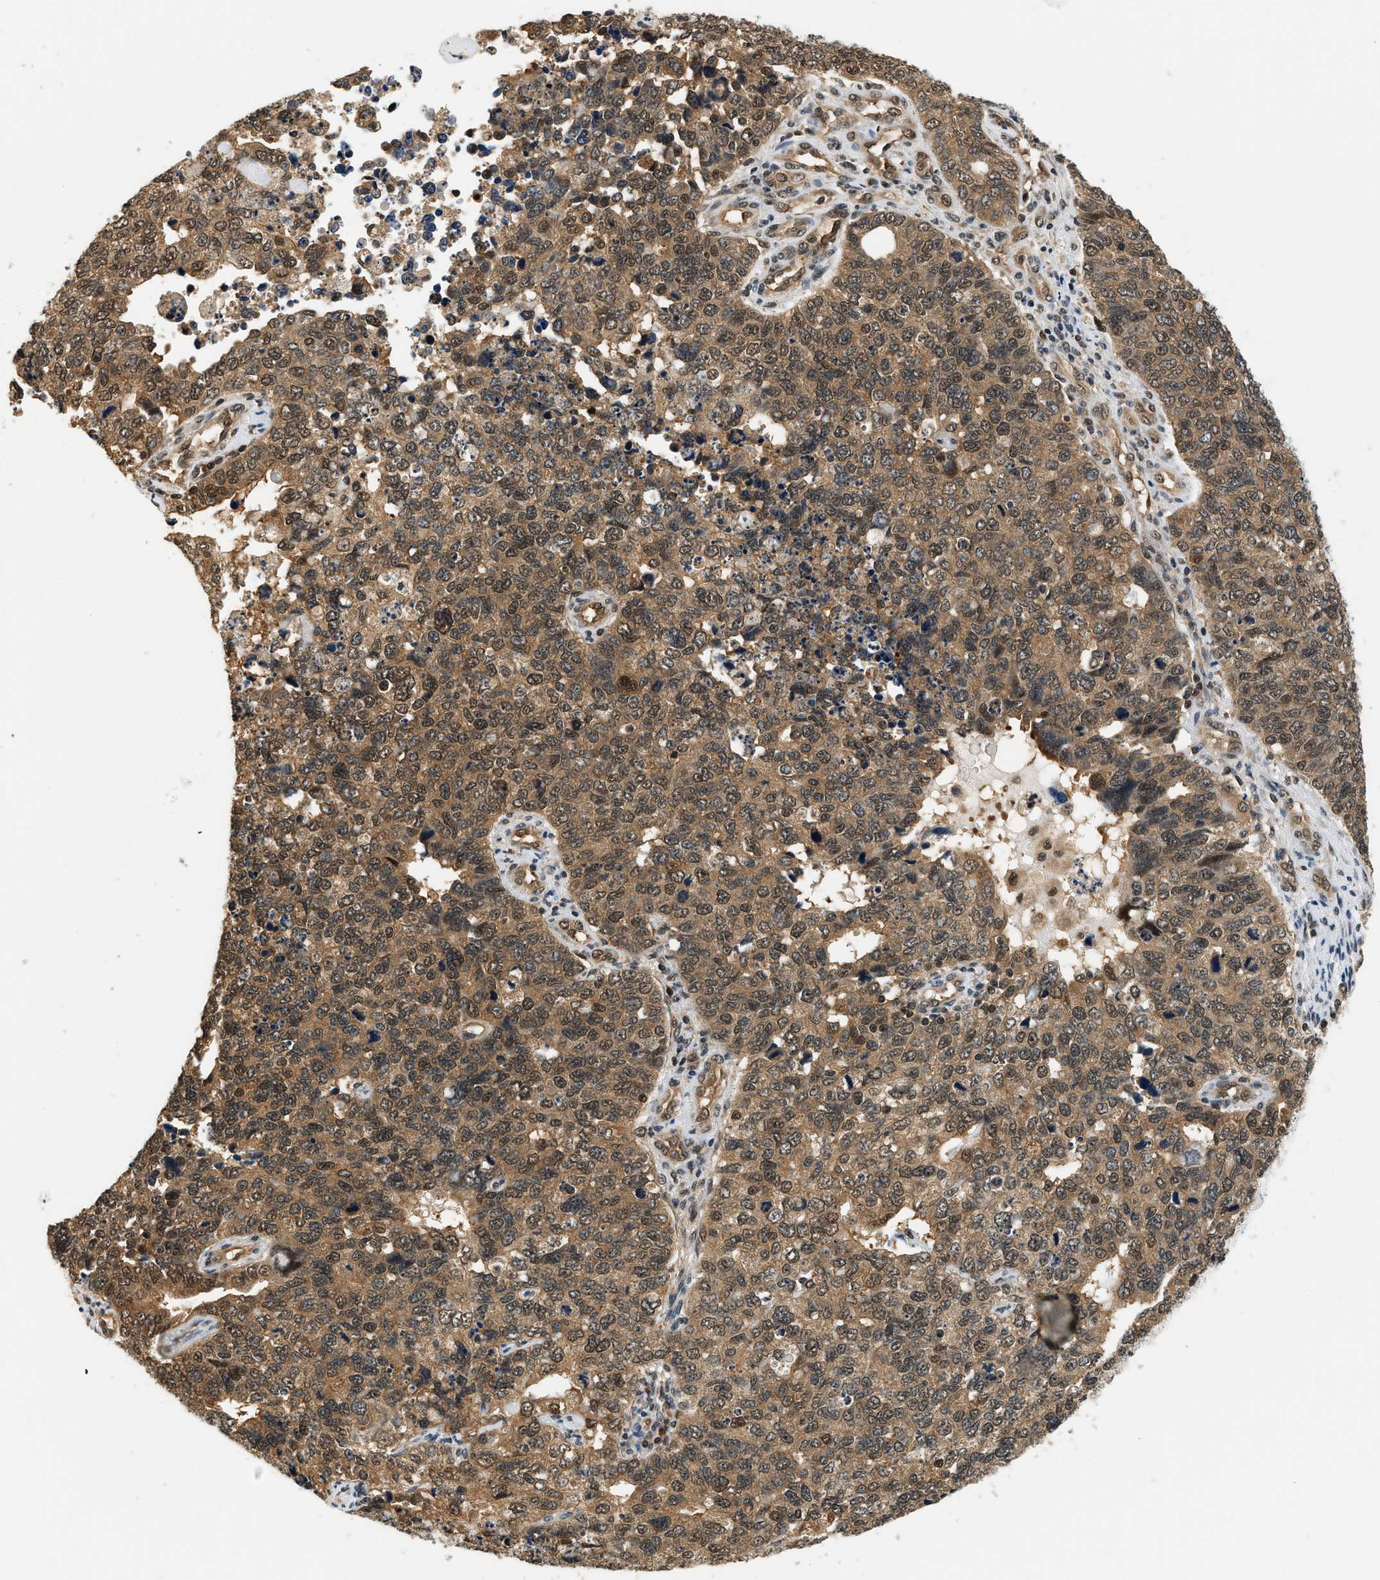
{"staining": {"intensity": "moderate", "quantity": ">75%", "location": "cytoplasmic/membranous,nuclear"}, "tissue": "cervical cancer", "cell_type": "Tumor cells", "image_type": "cancer", "snomed": [{"axis": "morphology", "description": "Squamous cell carcinoma, NOS"}, {"axis": "topography", "description": "Cervix"}], "caption": "Immunohistochemistry (IHC) staining of squamous cell carcinoma (cervical), which exhibits medium levels of moderate cytoplasmic/membranous and nuclear positivity in about >75% of tumor cells indicating moderate cytoplasmic/membranous and nuclear protein positivity. The staining was performed using DAB (brown) for protein detection and nuclei were counterstained in hematoxylin (blue).", "gene": "PSMD3", "patient": {"sex": "female", "age": 63}}